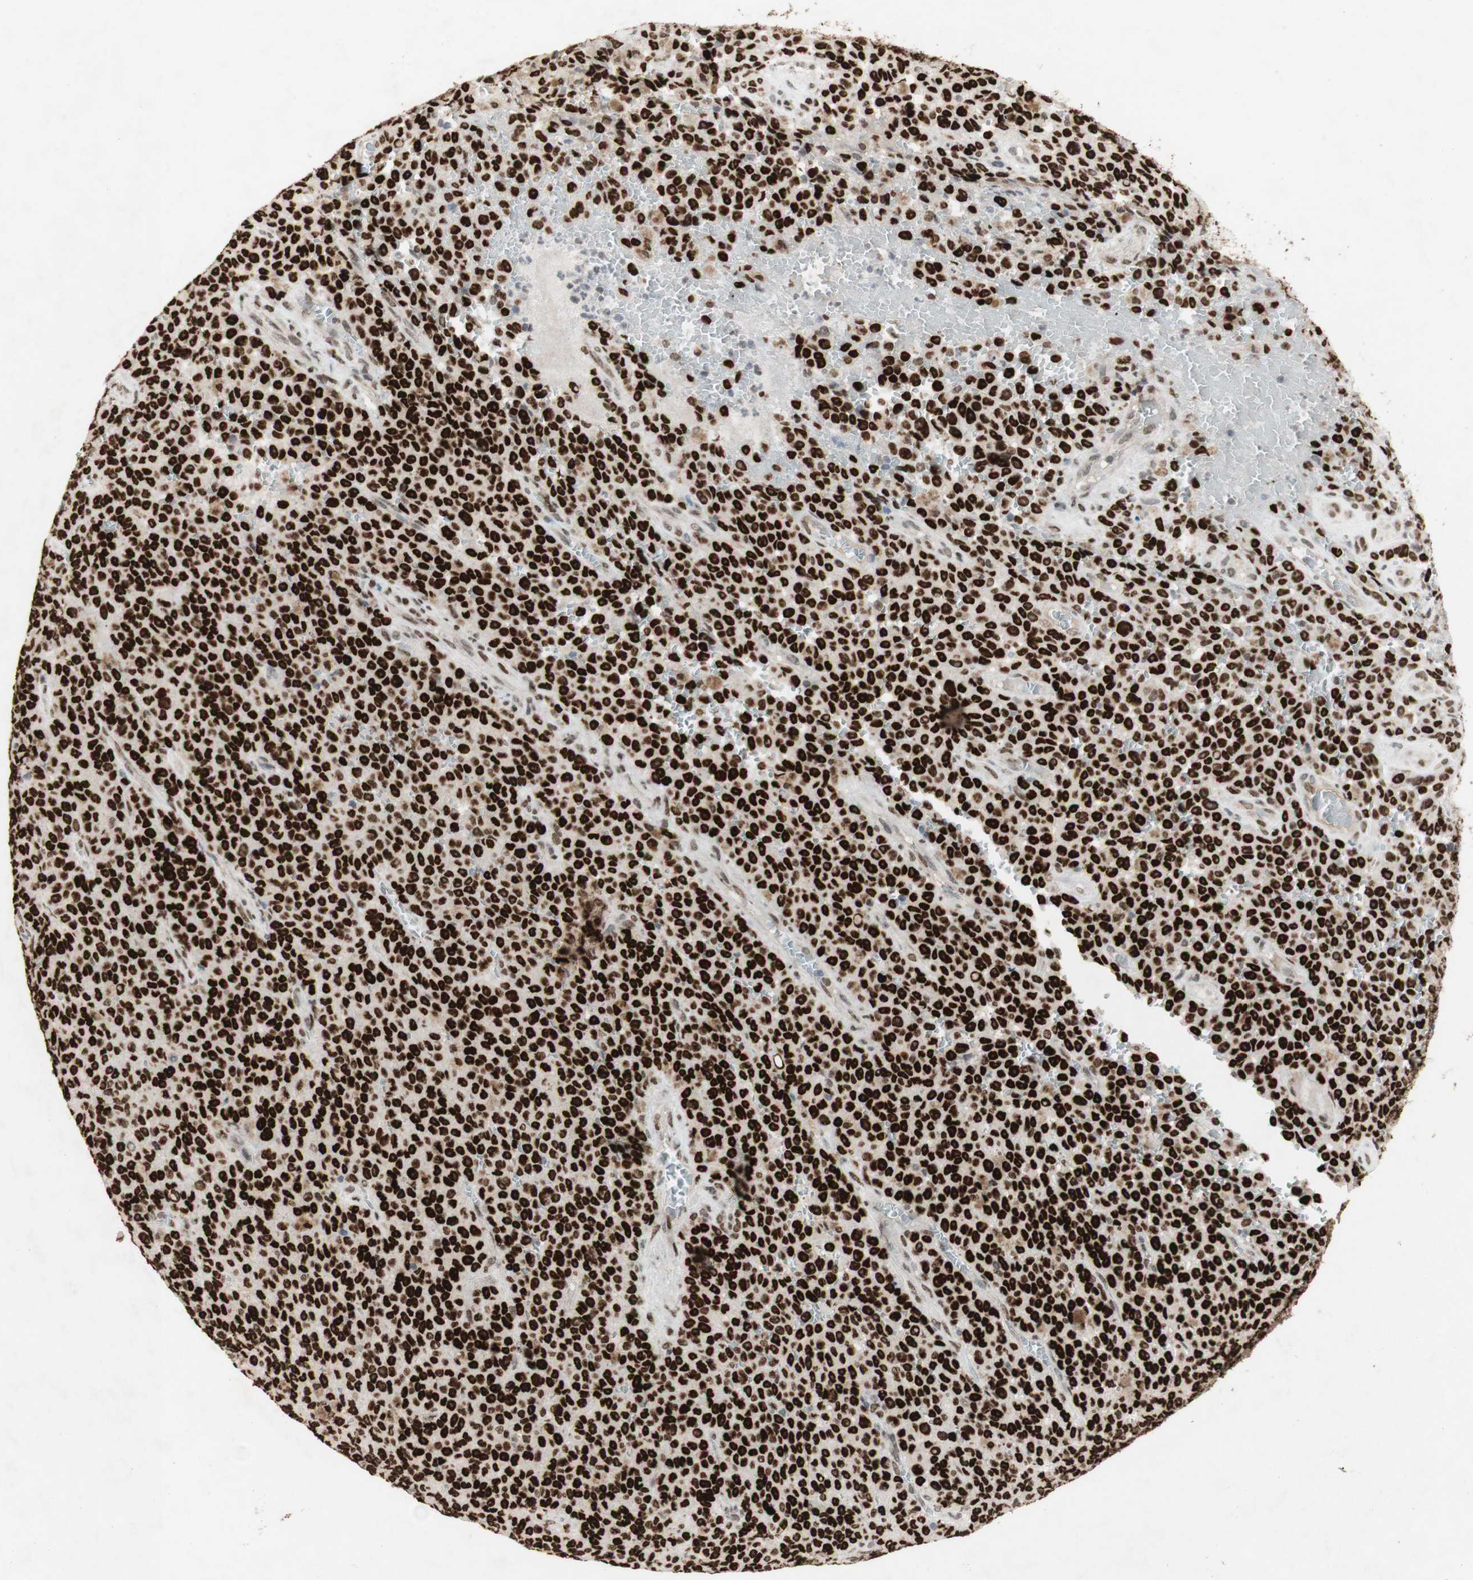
{"staining": {"intensity": "strong", "quantity": ">75%", "location": "nuclear"}, "tissue": "melanoma", "cell_type": "Tumor cells", "image_type": "cancer", "snomed": [{"axis": "morphology", "description": "Malignant melanoma, NOS"}, {"axis": "topography", "description": "Skin"}], "caption": "Melanoma was stained to show a protein in brown. There is high levels of strong nuclear staining in approximately >75% of tumor cells.", "gene": "DNMT3A", "patient": {"sex": "female", "age": 82}}